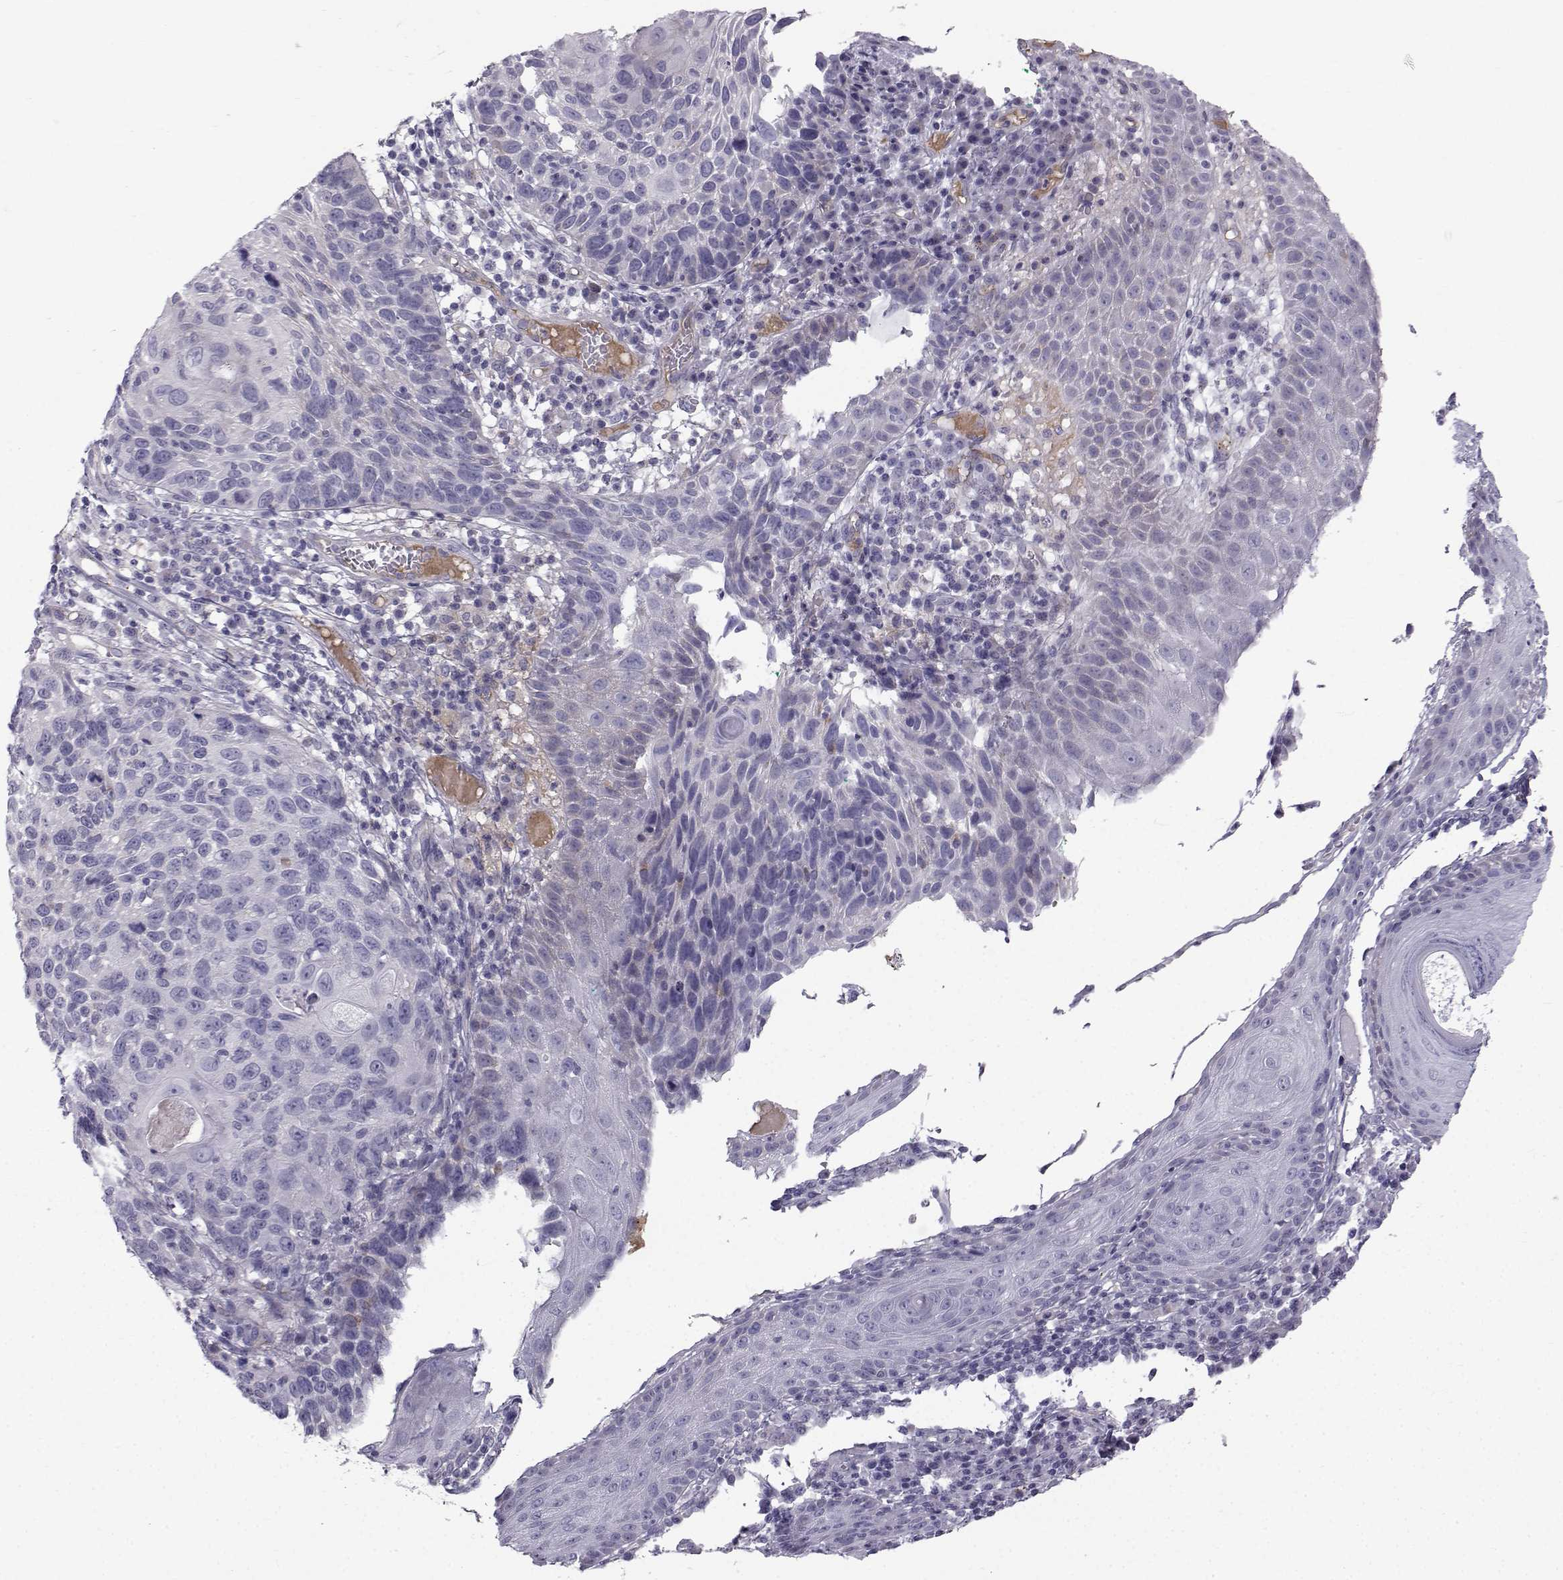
{"staining": {"intensity": "negative", "quantity": "none", "location": "none"}, "tissue": "skin cancer", "cell_type": "Tumor cells", "image_type": "cancer", "snomed": [{"axis": "morphology", "description": "Squamous cell carcinoma, NOS"}, {"axis": "topography", "description": "Skin"}], "caption": "Human skin cancer (squamous cell carcinoma) stained for a protein using immunohistochemistry (IHC) reveals no positivity in tumor cells.", "gene": "CALCR", "patient": {"sex": "male", "age": 92}}